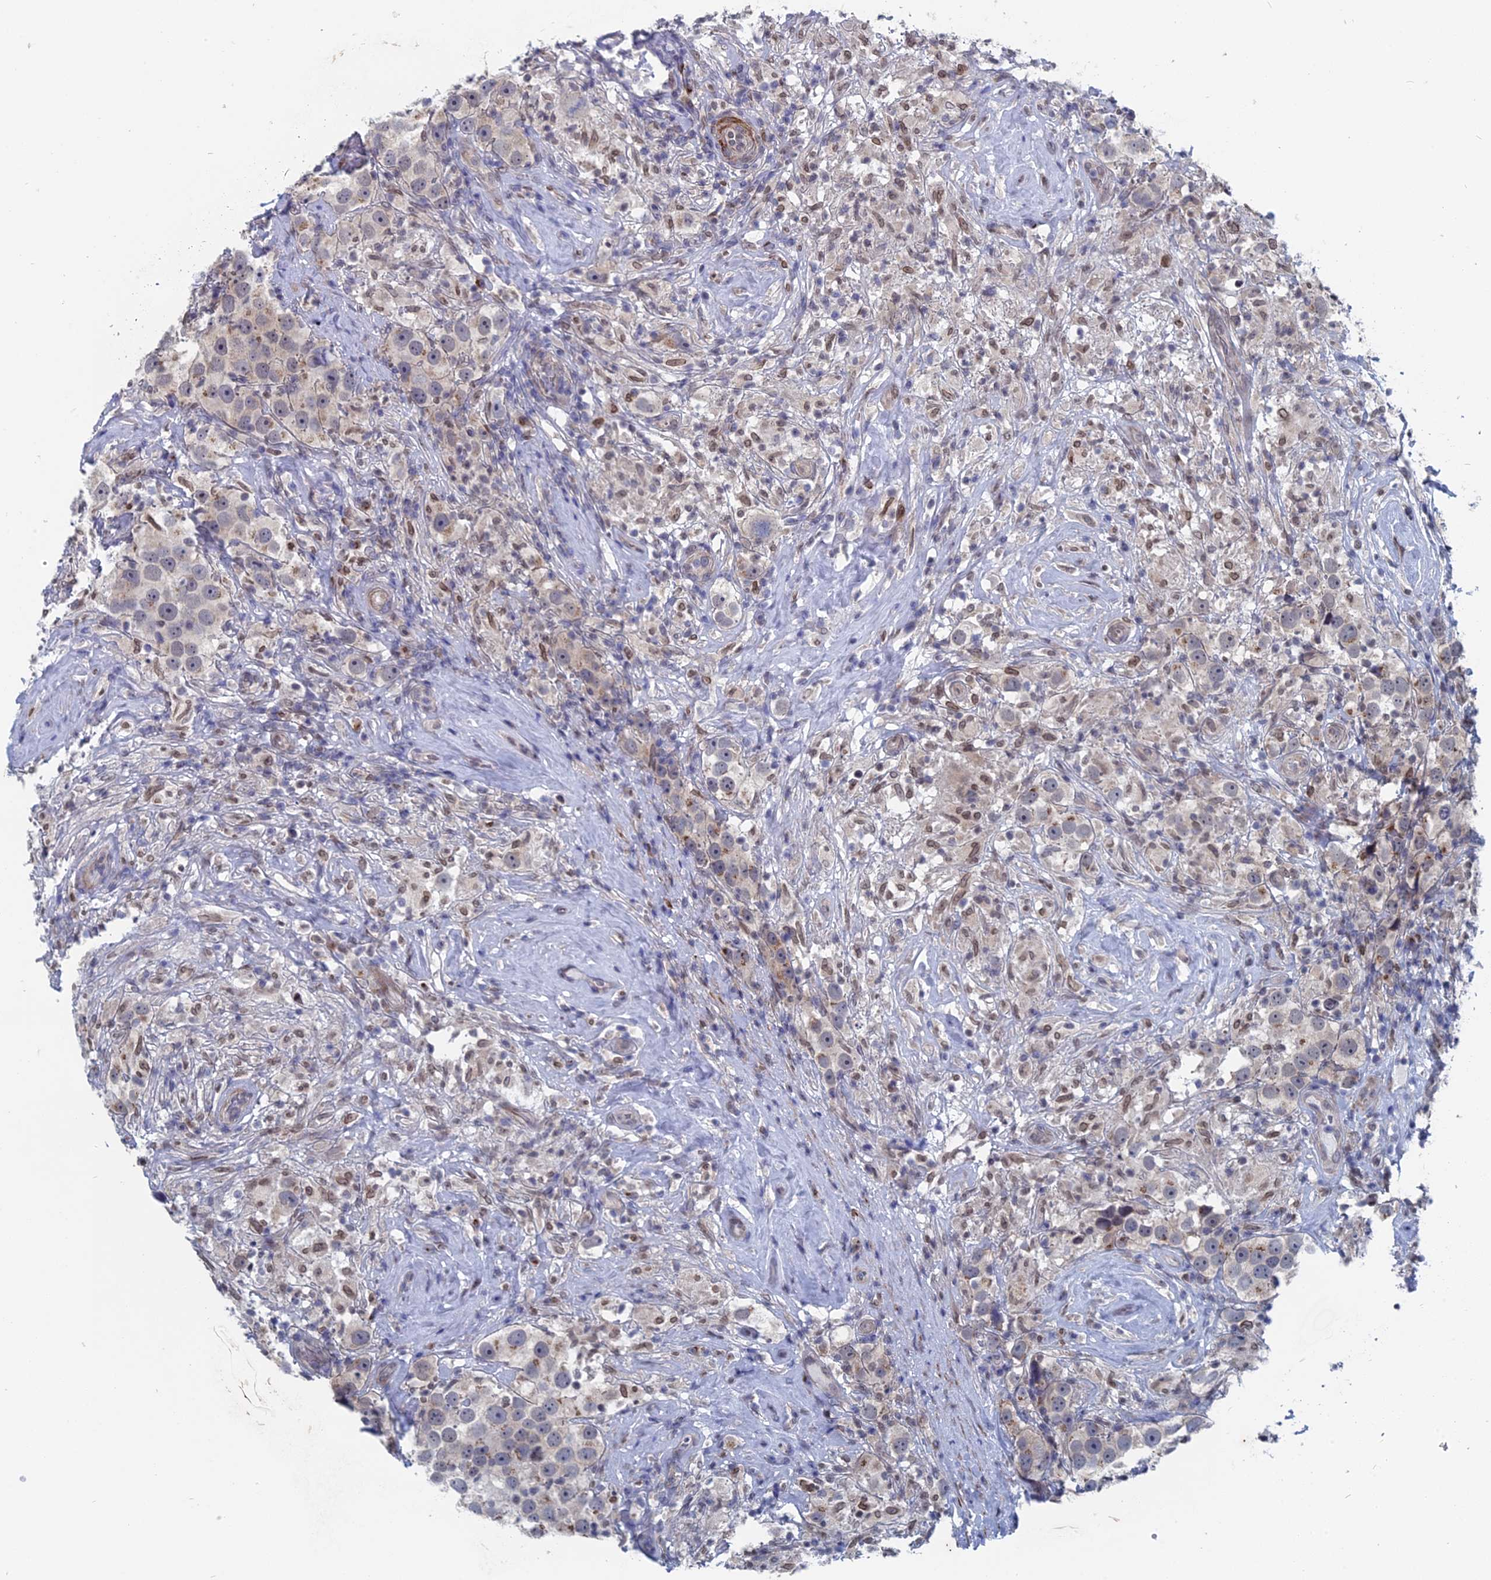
{"staining": {"intensity": "weak", "quantity": "<25%", "location": "nuclear"}, "tissue": "testis cancer", "cell_type": "Tumor cells", "image_type": "cancer", "snomed": [{"axis": "morphology", "description": "Seminoma, NOS"}, {"axis": "topography", "description": "Testis"}], "caption": "IHC micrograph of neoplastic tissue: human testis cancer (seminoma) stained with DAB (3,3'-diaminobenzidine) displays no significant protein expression in tumor cells.", "gene": "MTRF1", "patient": {"sex": "male", "age": 49}}